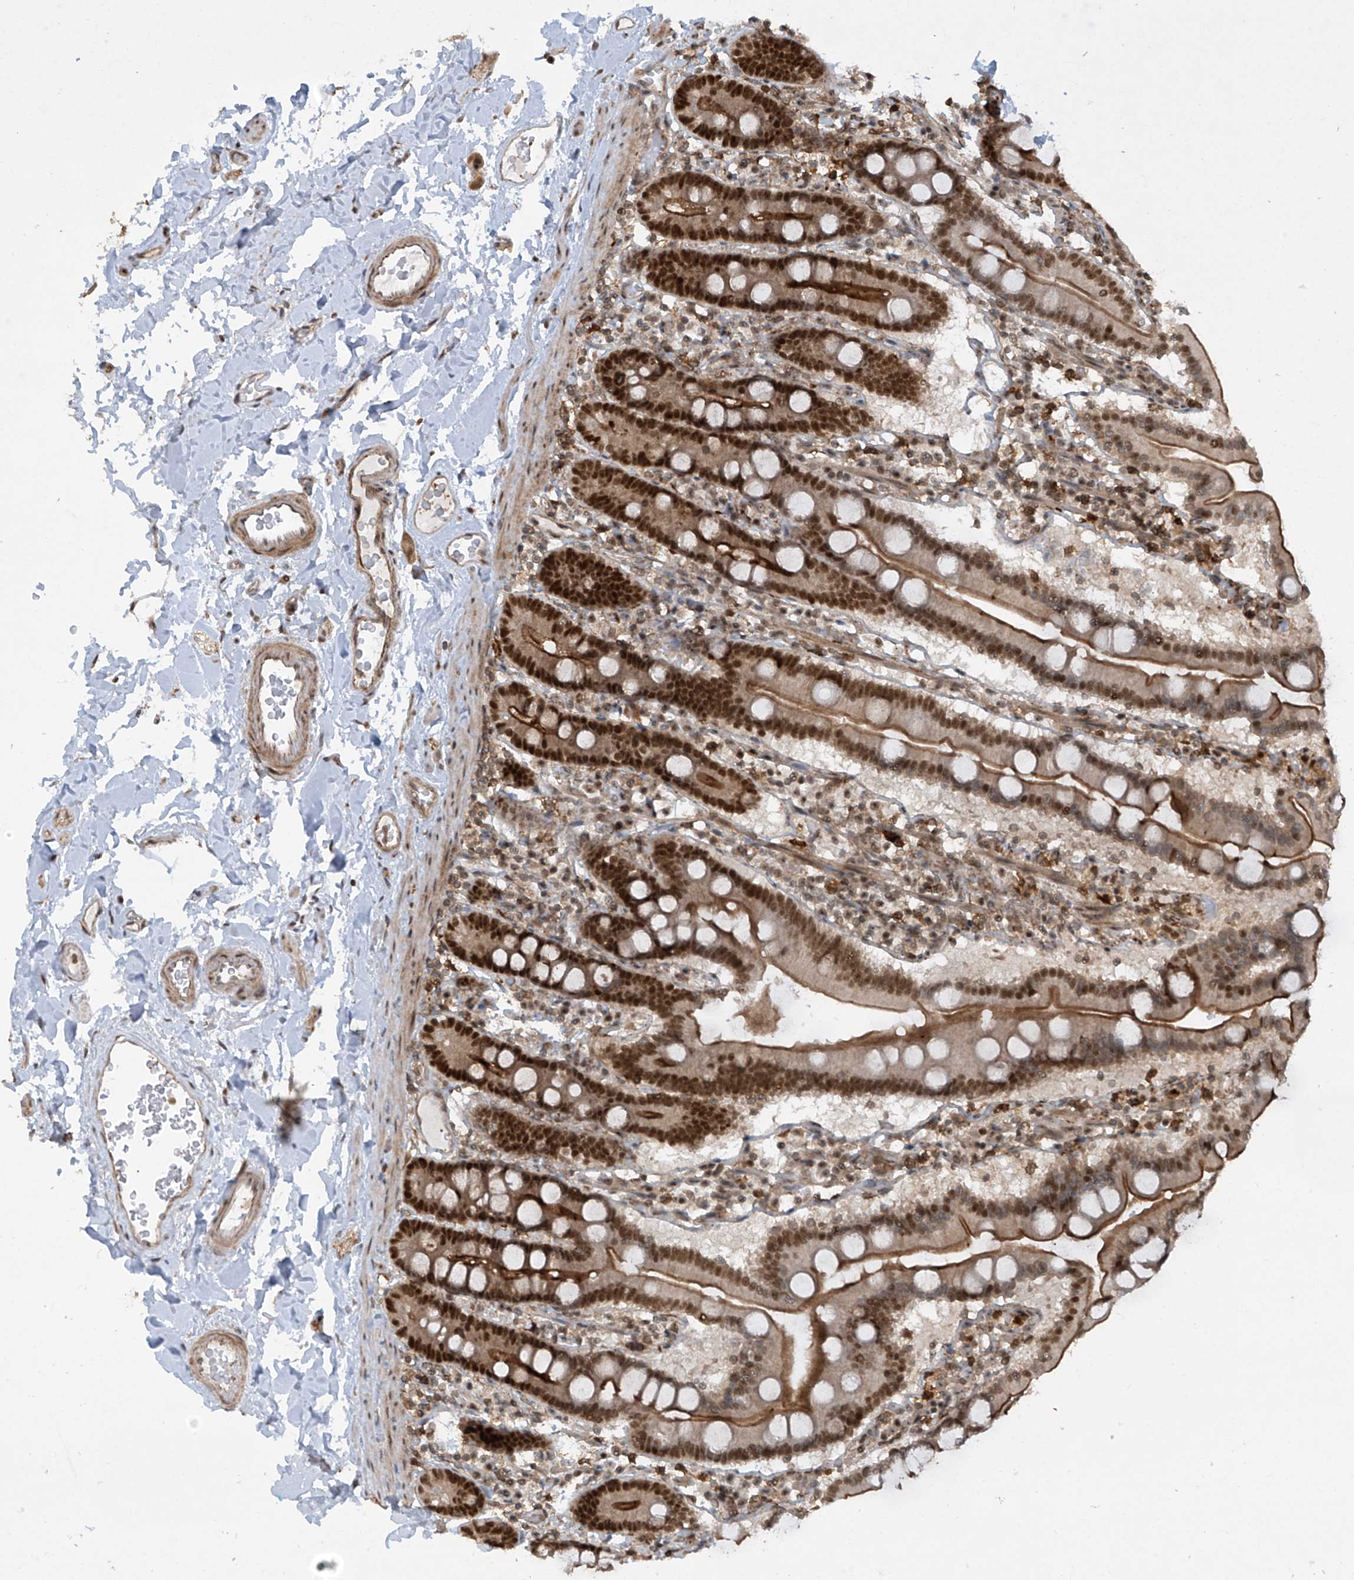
{"staining": {"intensity": "strong", "quantity": ">75%", "location": "cytoplasmic/membranous,nuclear"}, "tissue": "duodenum", "cell_type": "Glandular cells", "image_type": "normal", "snomed": [{"axis": "morphology", "description": "Normal tissue, NOS"}, {"axis": "topography", "description": "Duodenum"}], "caption": "This photomicrograph exhibits immunohistochemistry staining of benign human duodenum, with high strong cytoplasmic/membranous,nuclear positivity in about >75% of glandular cells.", "gene": "REPIN1", "patient": {"sex": "male", "age": 55}}